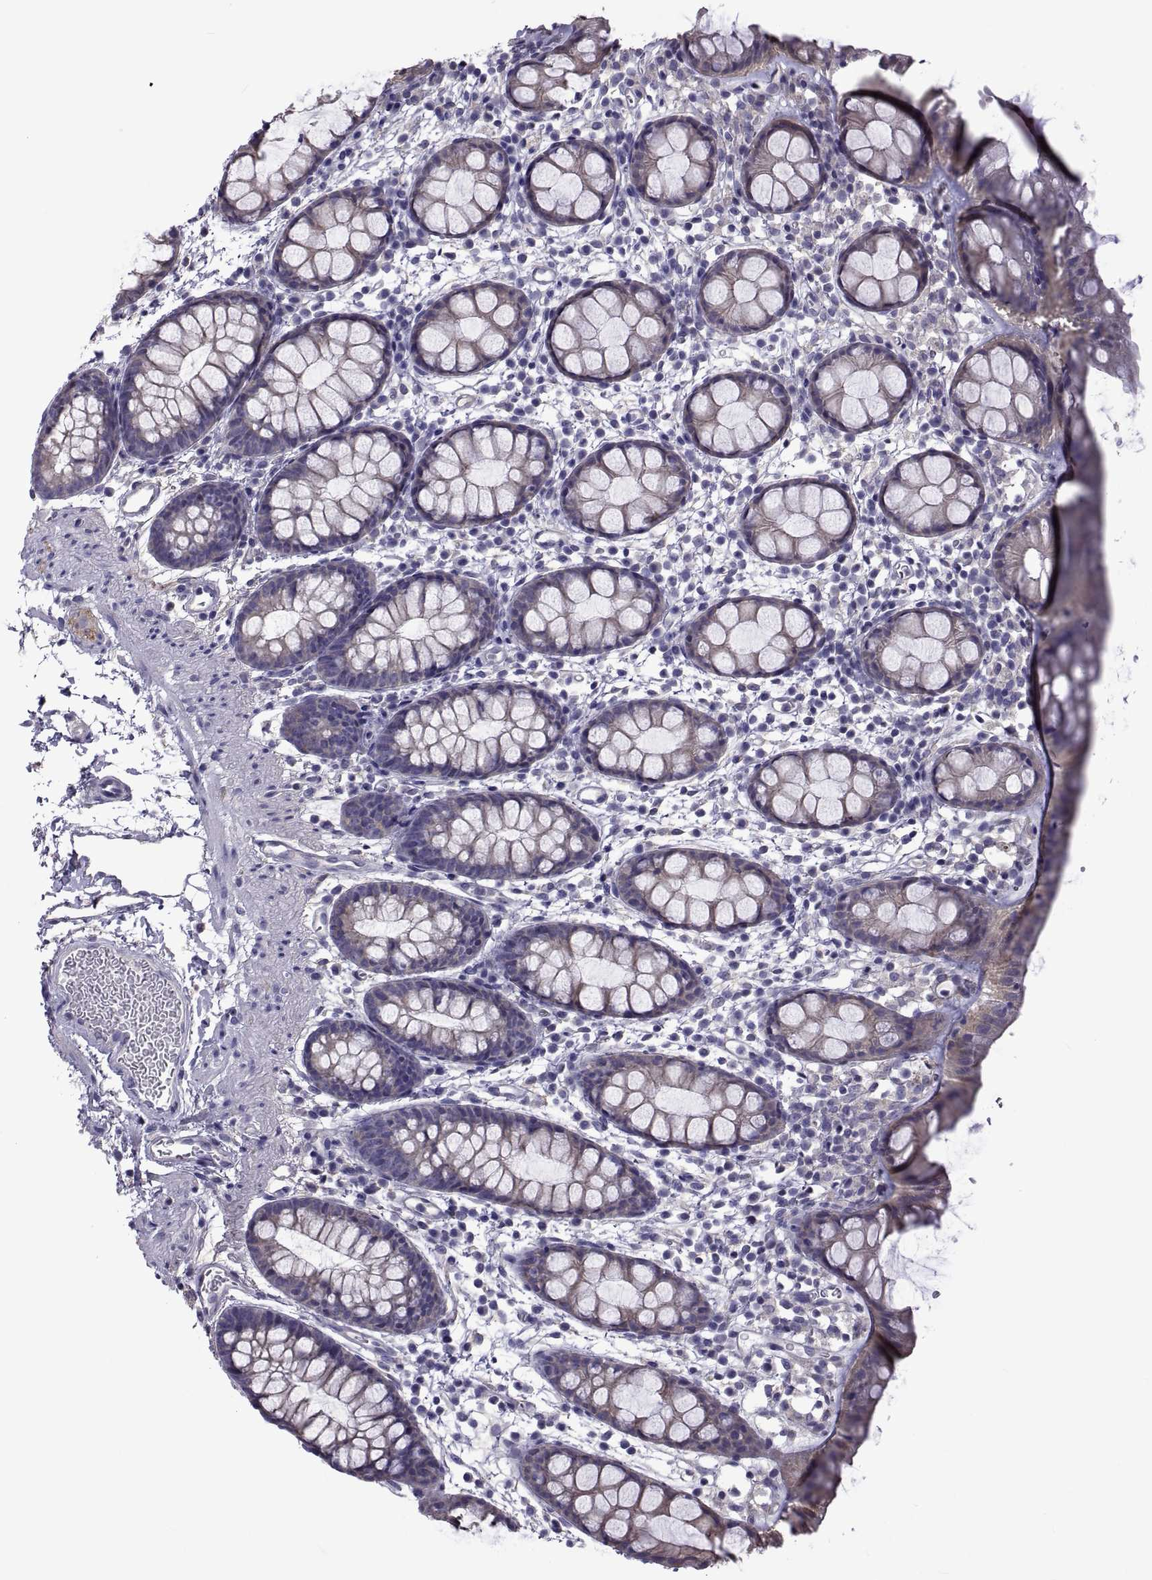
{"staining": {"intensity": "negative", "quantity": "none", "location": "none"}, "tissue": "rectum", "cell_type": "Glandular cells", "image_type": "normal", "snomed": [{"axis": "morphology", "description": "Normal tissue, NOS"}, {"axis": "topography", "description": "Rectum"}], "caption": "The image demonstrates no significant staining in glandular cells of rectum.", "gene": "TMC3", "patient": {"sex": "male", "age": 57}}